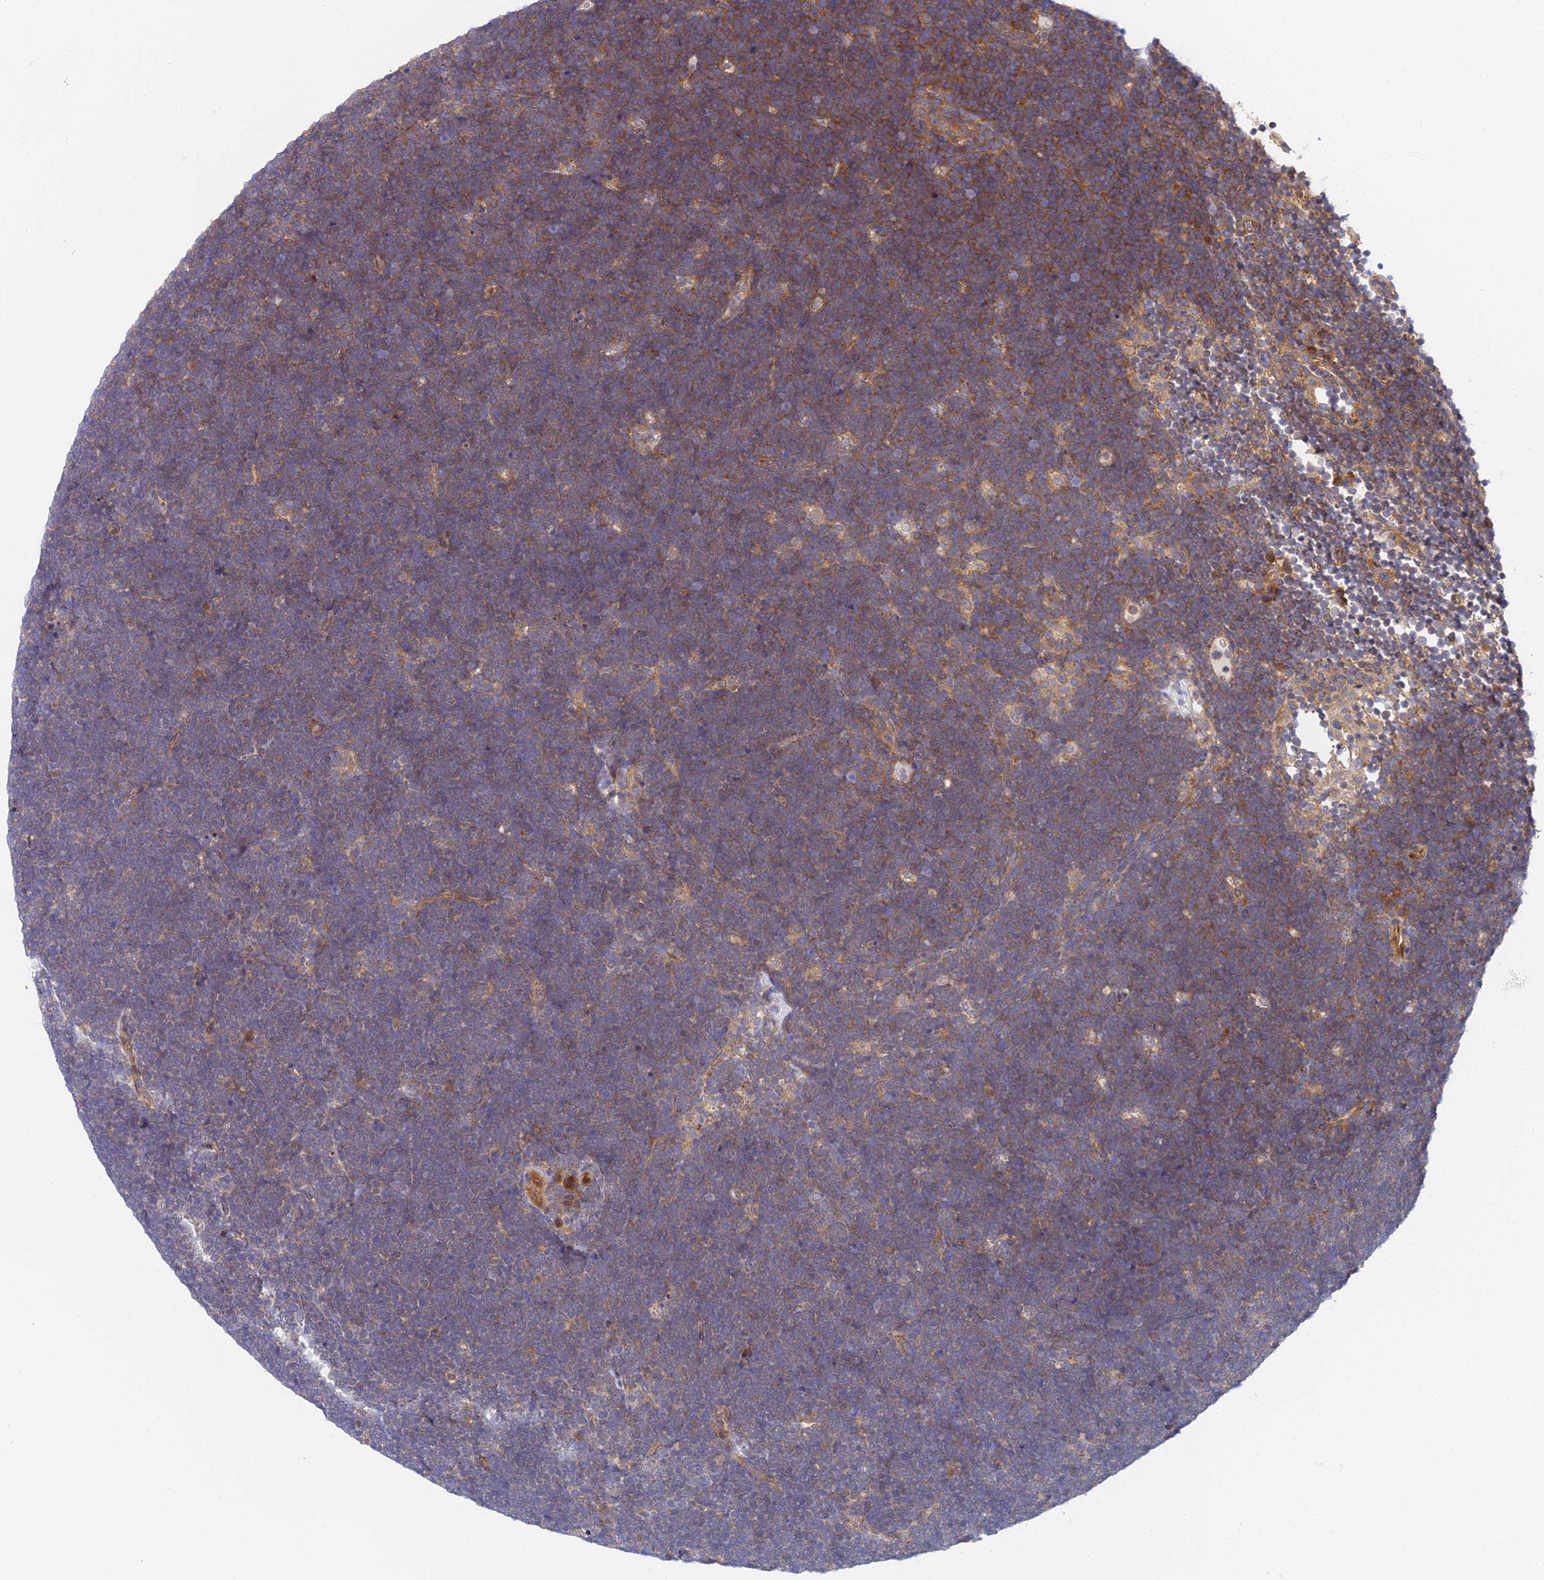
{"staining": {"intensity": "moderate", "quantity": "<25%", "location": "cytoplasmic/membranous"}, "tissue": "lymphoma", "cell_type": "Tumor cells", "image_type": "cancer", "snomed": [{"axis": "morphology", "description": "Malignant lymphoma, non-Hodgkin's type, High grade"}, {"axis": "topography", "description": "Lymph node"}], "caption": "Immunohistochemistry (IHC) (DAB) staining of human high-grade malignant lymphoma, non-Hodgkin's type demonstrates moderate cytoplasmic/membranous protein staining in approximately <25% of tumor cells.", "gene": "PPP2R2C", "patient": {"sex": "male", "age": 13}}